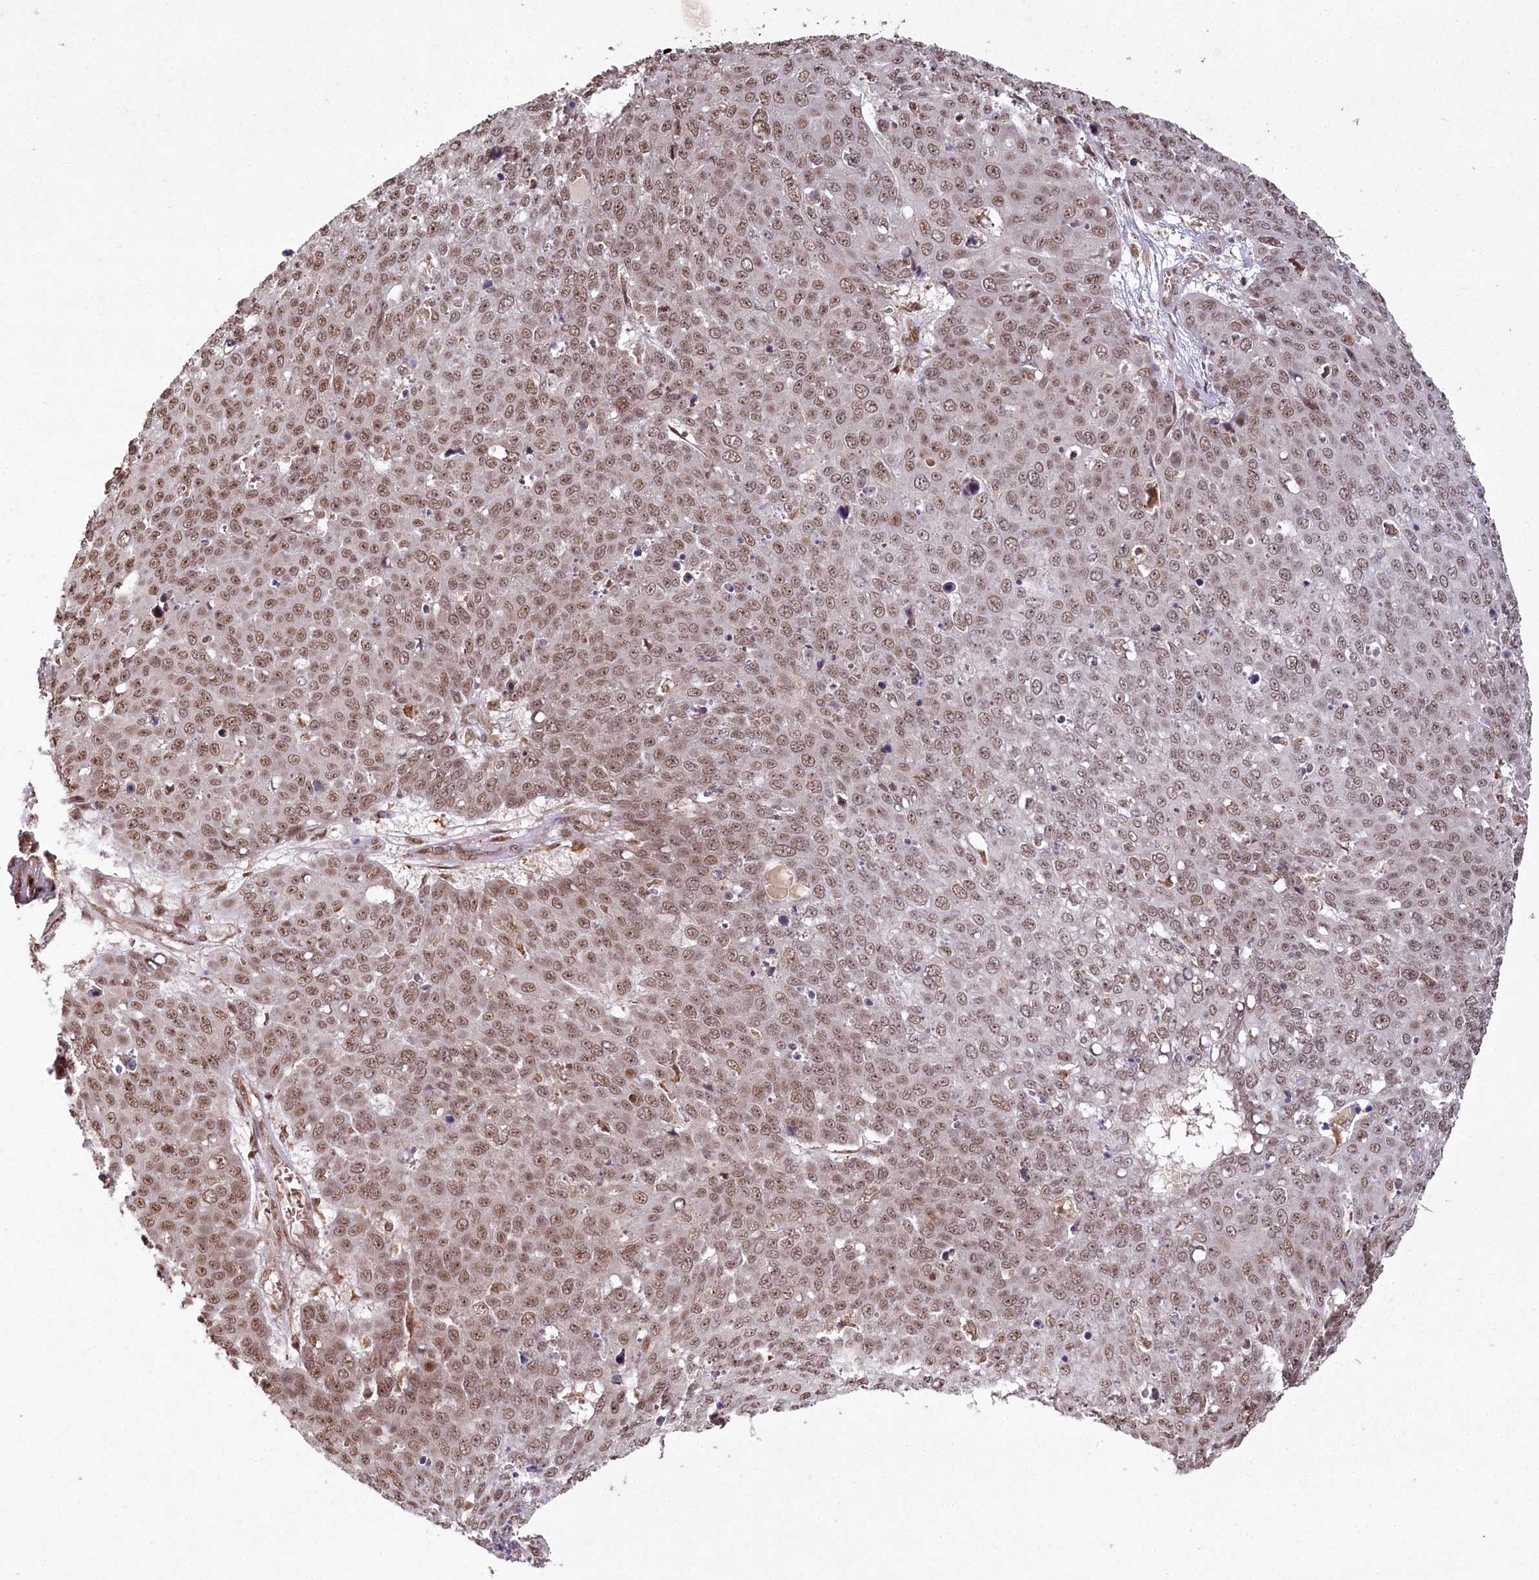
{"staining": {"intensity": "moderate", "quantity": ">75%", "location": "nuclear"}, "tissue": "skin cancer", "cell_type": "Tumor cells", "image_type": "cancer", "snomed": [{"axis": "morphology", "description": "Squamous cell carcinoma, NOS"}, {"axis": "topography", "description": "Skin"}], "caption": "This micrograph reveals immunohistochemistry (IHC) staining of skin squamous cell carcinoma, with medium moderate nuclear expression in approximately >75% of tumor cells.", "gene": "MICU1", "patient": {"sex": "male", "age": 71}}